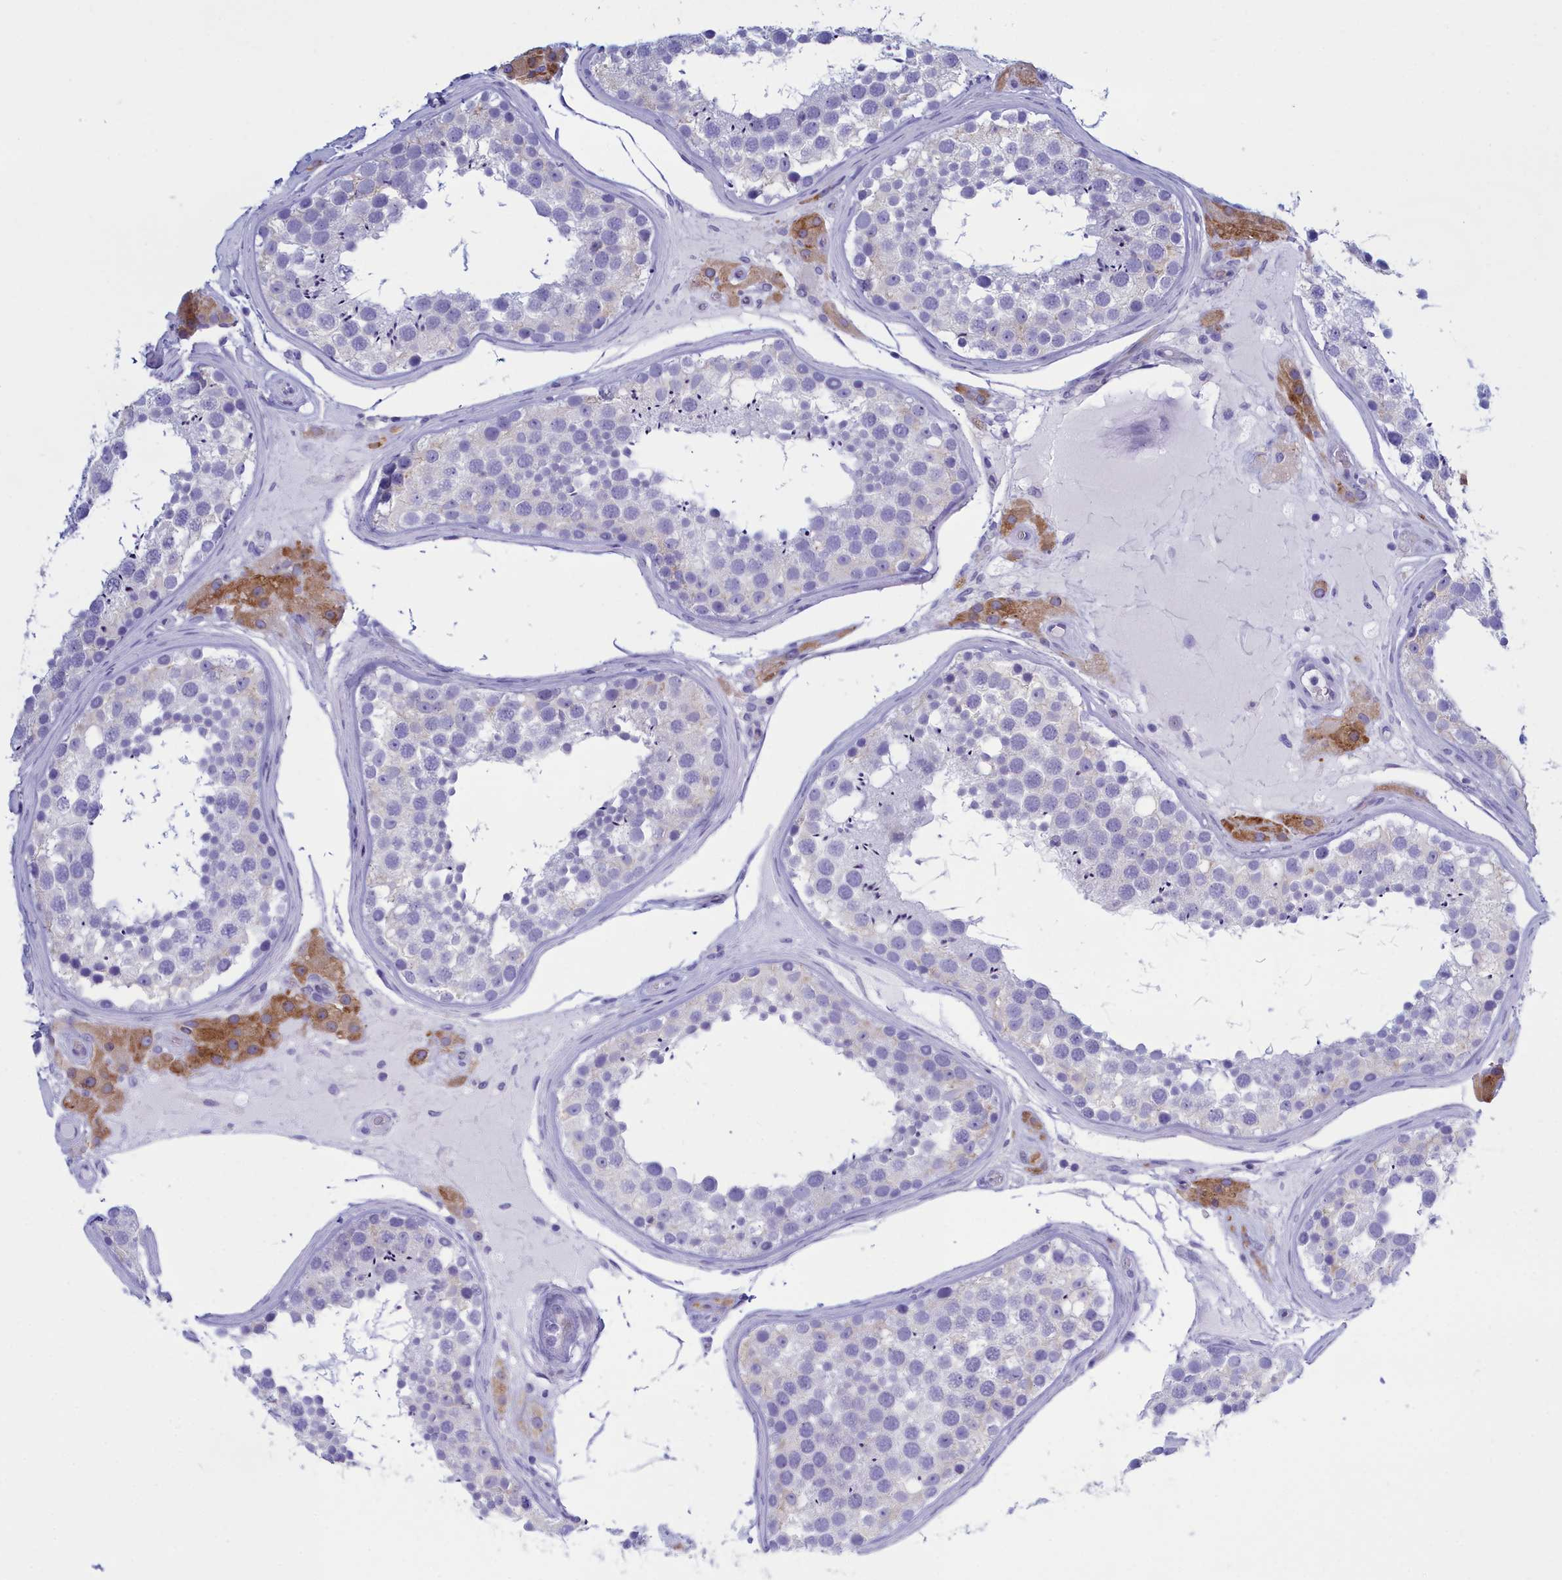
{"staining": {"intensity": "weak", "quantity": "<25%", "location": "cytoplasmic/membranous"}, "tissue": "testis", "cell_type": "Cells in seminiferous ducts", "image_type": "normal", "snomed": [{"axis": "morphology", "description": "Normal tissue, NOS"}, {"axis": "topography", "description": "Testis"}], "caption": "IHC micrograph of unremarkable testis: testis stained with DAB shows no significant protein positivity in cells in seminiferous ducts.", "gene": "TMEM97", "patient": {"sex": "male", "age": 46}}